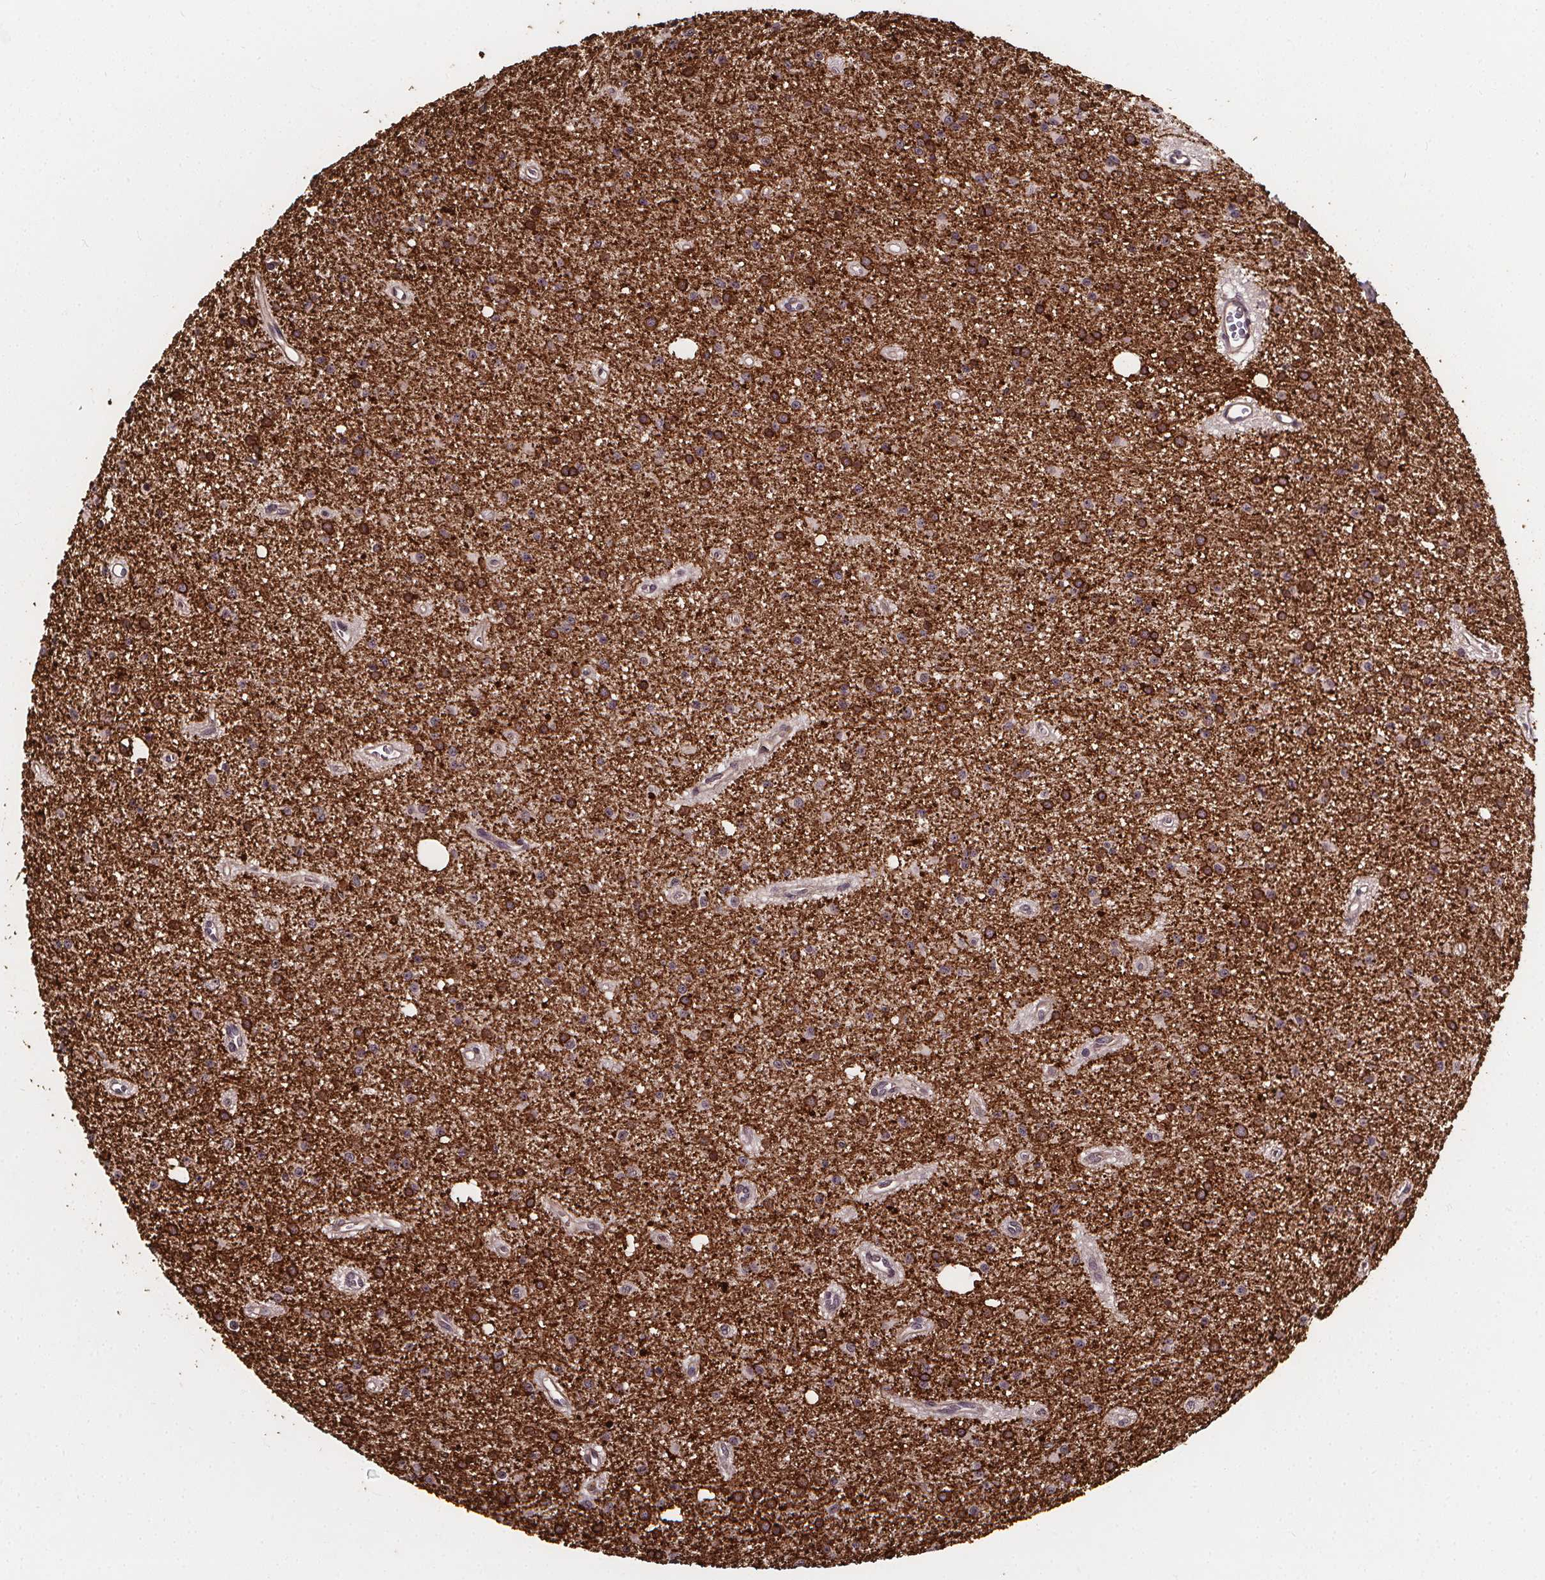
{"staining": {"intensity": "moderate", "quantity": "25%-75%", "location": "cytoplasmic/membranous"}, "tissue": "glioma", "cell_type": "Tumor cells", "image_type": "cancer", "snomed": [{"axis": "morphology", "description": "Glioma, malignant, Low grade"}, {"axis": "topography", "description": "Brain"}], "caption": "A high-resolution micrograph shows immunohistochemistry staining of malignant low-grade glioma, which shows moderate cytoplasmic/membranous staining in about 25%-75% of tumor cells.", "gene": "DDIT3", "patient": {"sex": "male", "age": 27}}